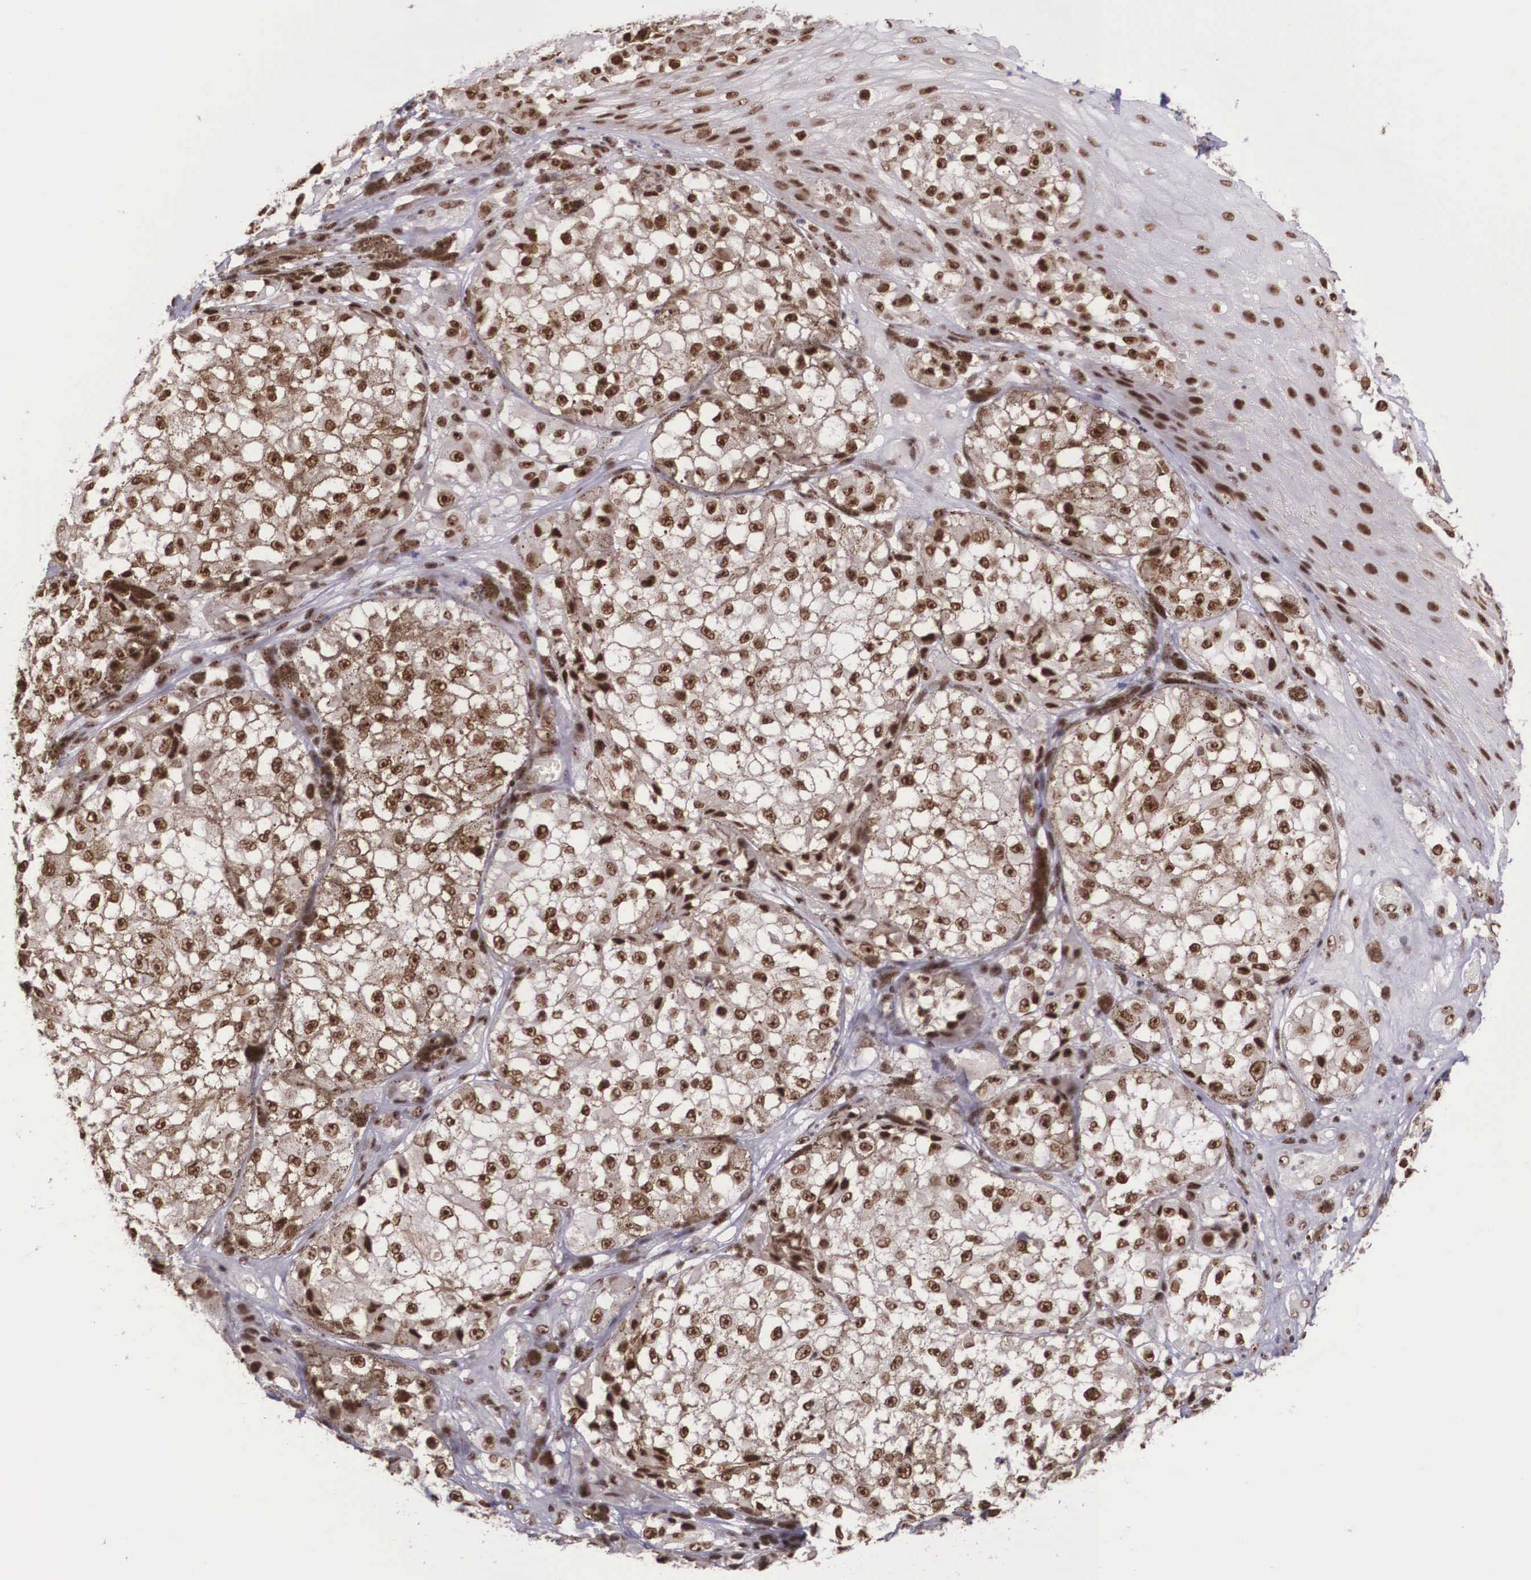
{"staining": {"intensity": "strong", "quantity": ">75%", "location": "nuclear"}, "tissue": "melanoma", "cell_type": "Tumor cells", "image_type": "cancer", "snomed": [{"axis": "morphology", "description": "Malignant melanoma, NOS"}, {"axis": "topography", "description": "Skin"}], "caption": "Immunohistochemical staining of melanoma reveals strong nuclear protein expression in about >75% of tumor cells. (Stains: DAB (3,3'-diaminobenzidine) in brown, nuclei in blue, Microscopy: brightfield microscopy at high magnification).", "gene": "POLR2F", "patient": {"sex": "male", "age": 67}}